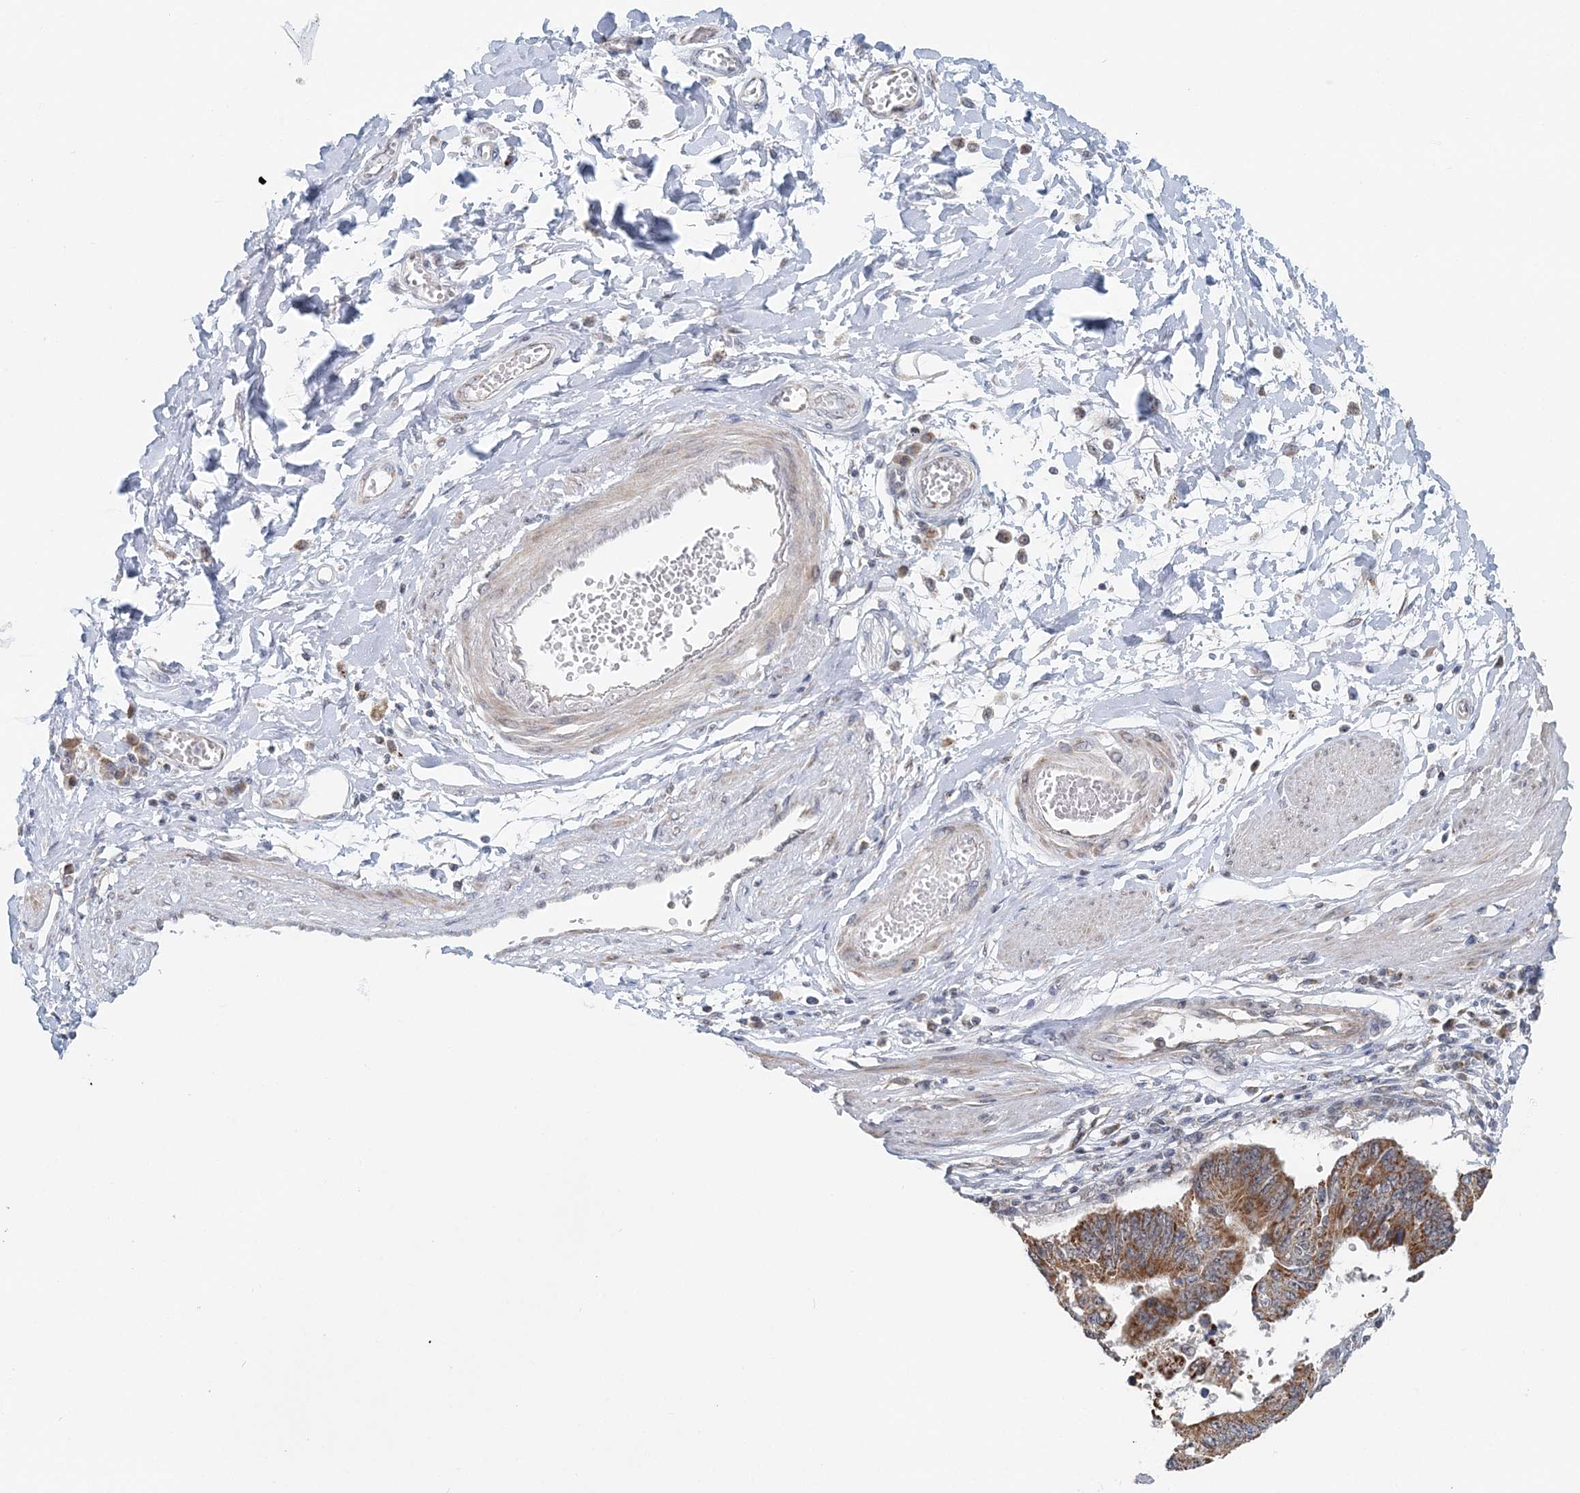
{"staining": {"intensity": "moderate", "quantity": ">75%", "location": "cytoplasmic/membranous"}, "tissue": "stomach cancer", "cell_type": "Tumor cells", "image_type": "cancer", "snomed": [{"axis": "morphology", "description": "Adenocarcinoma, NOS"}, {"axis": "topography", "description": "Stomach"}], "caption": "Tumor cells demonstrate medium levels of moderate cytoplasmic/membranous expression in approximately >75% of cells in adenocarcinoma (stomach). The staining is performed using DAB brown chromogen to label protein expression. The nuclei are counter-stained blue using hematoxylin.", "gene": "RNF150", "patient": {"sex": "male", "age": 59}}